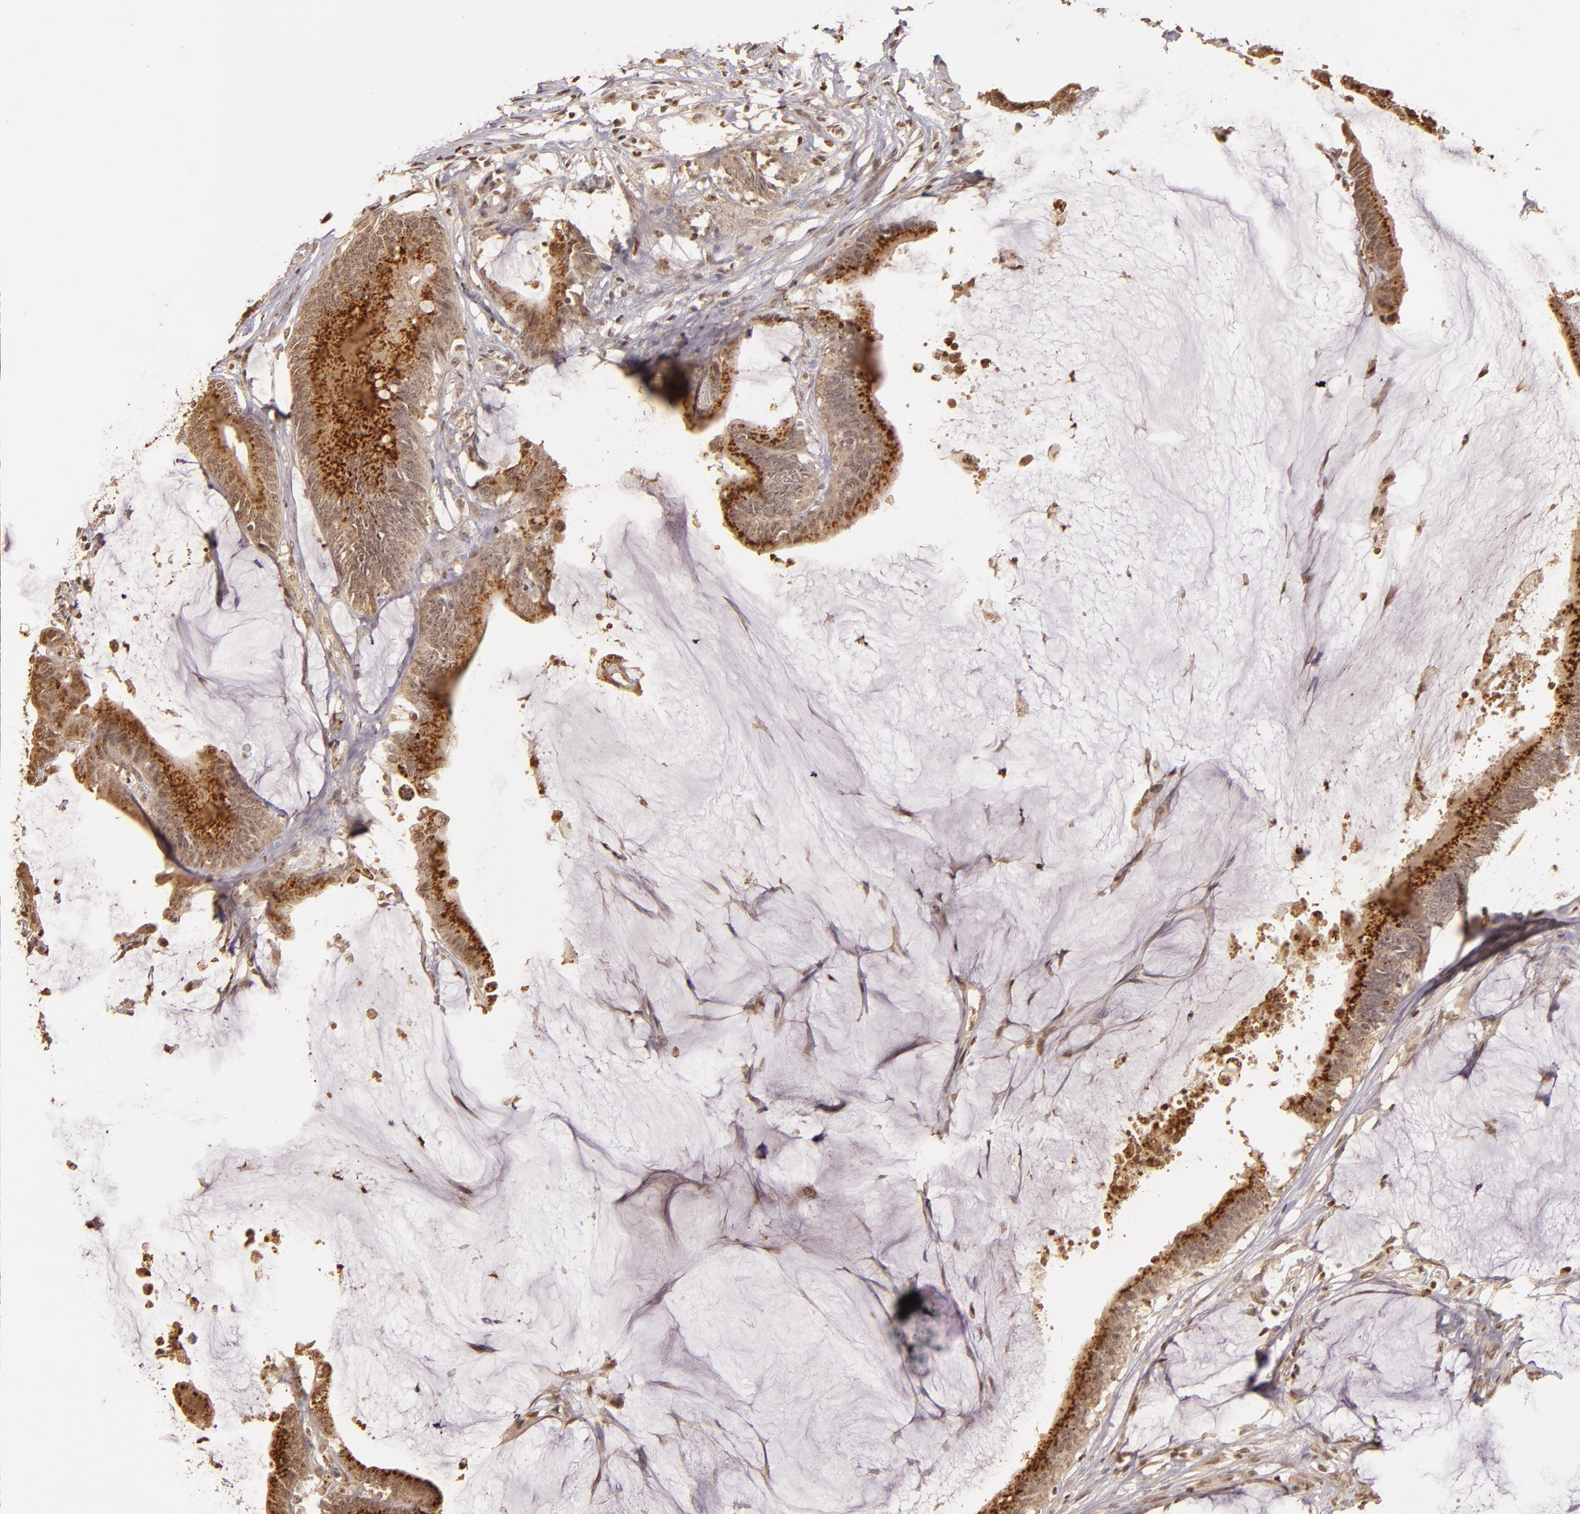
{"staining": {"intensity": "strong", "quantity": ">75%", "location": "cytoplasmic/membranous,nuclear"}, "tissue": "colorectal cancer", "cell_type": "Tumor cells", "image_type": "cancer", "snomed": [{"axis": "morphology", "description": "Adenocarcinoma, NOS"}, {"axis": "topography", "description": "Rectum"}], "caption": "Colorectal cancer stained for a protein displays strong cytoplasmic/membranous and nuclear positivity in tumor cells.", "gene": "CUL1", "patient": {"sex": "female", "age": 66}}